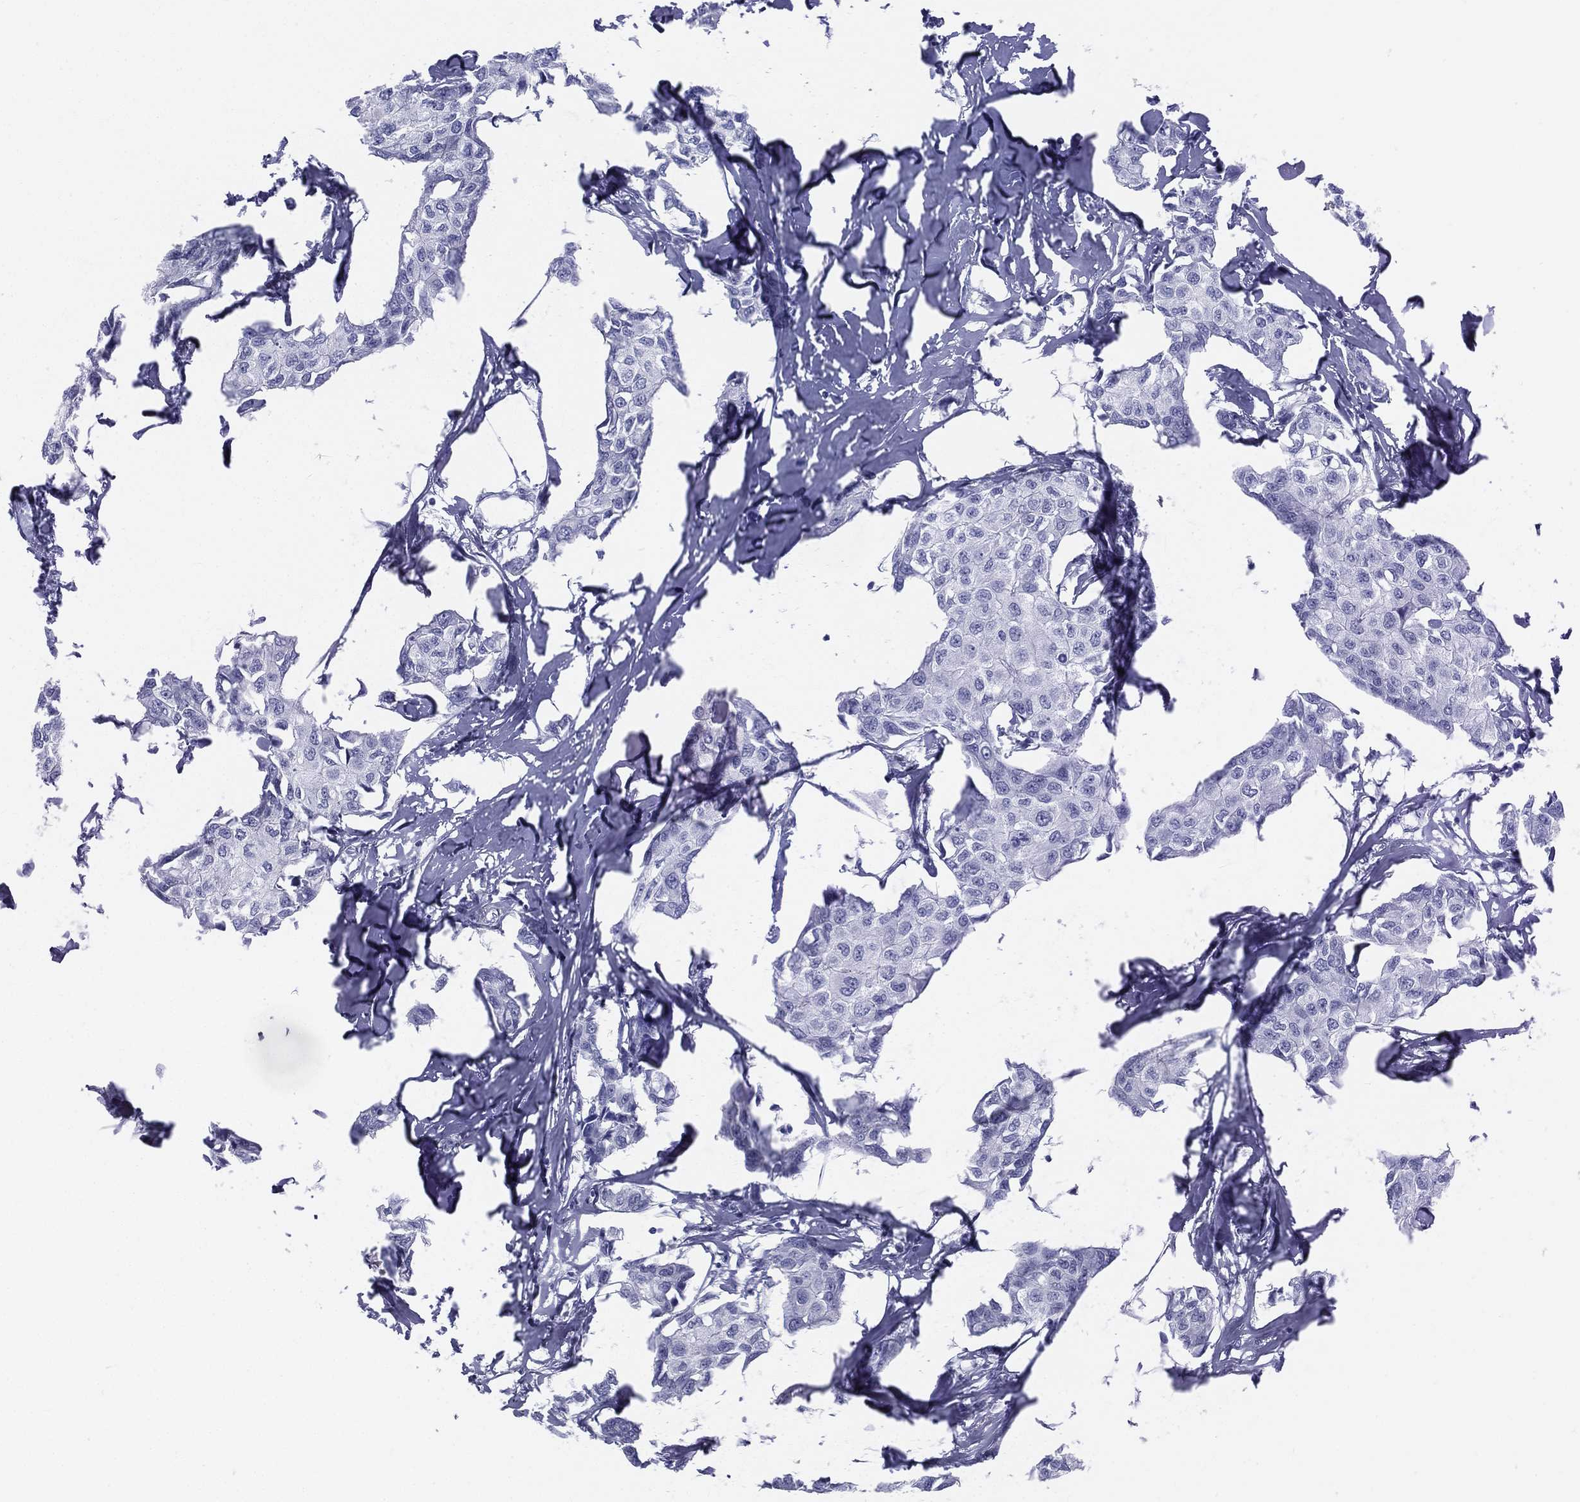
{"staining": {"intensity": "negative", "quantity": "none", "location": "none"}, "tissue": "breast cancer", "cell_type": "Tumor cells", "image_type": "cancer", "snomed": [{"axis": "morphology", "description": "Duct carcinoma"}, {"axis": "topography", "description": "Breast"}], "caption": "There is no significant positivity in tumor cells of breast cancer. The staining was performed using DAB (3,3'-diaminobenzidine) to visualize the protein expression in brown, while the nuclei were stained in blue with hematoxylin (Magnification: 20x).", "gene": "TMEM252", "patient": {"sex": "female", "age": 80}}